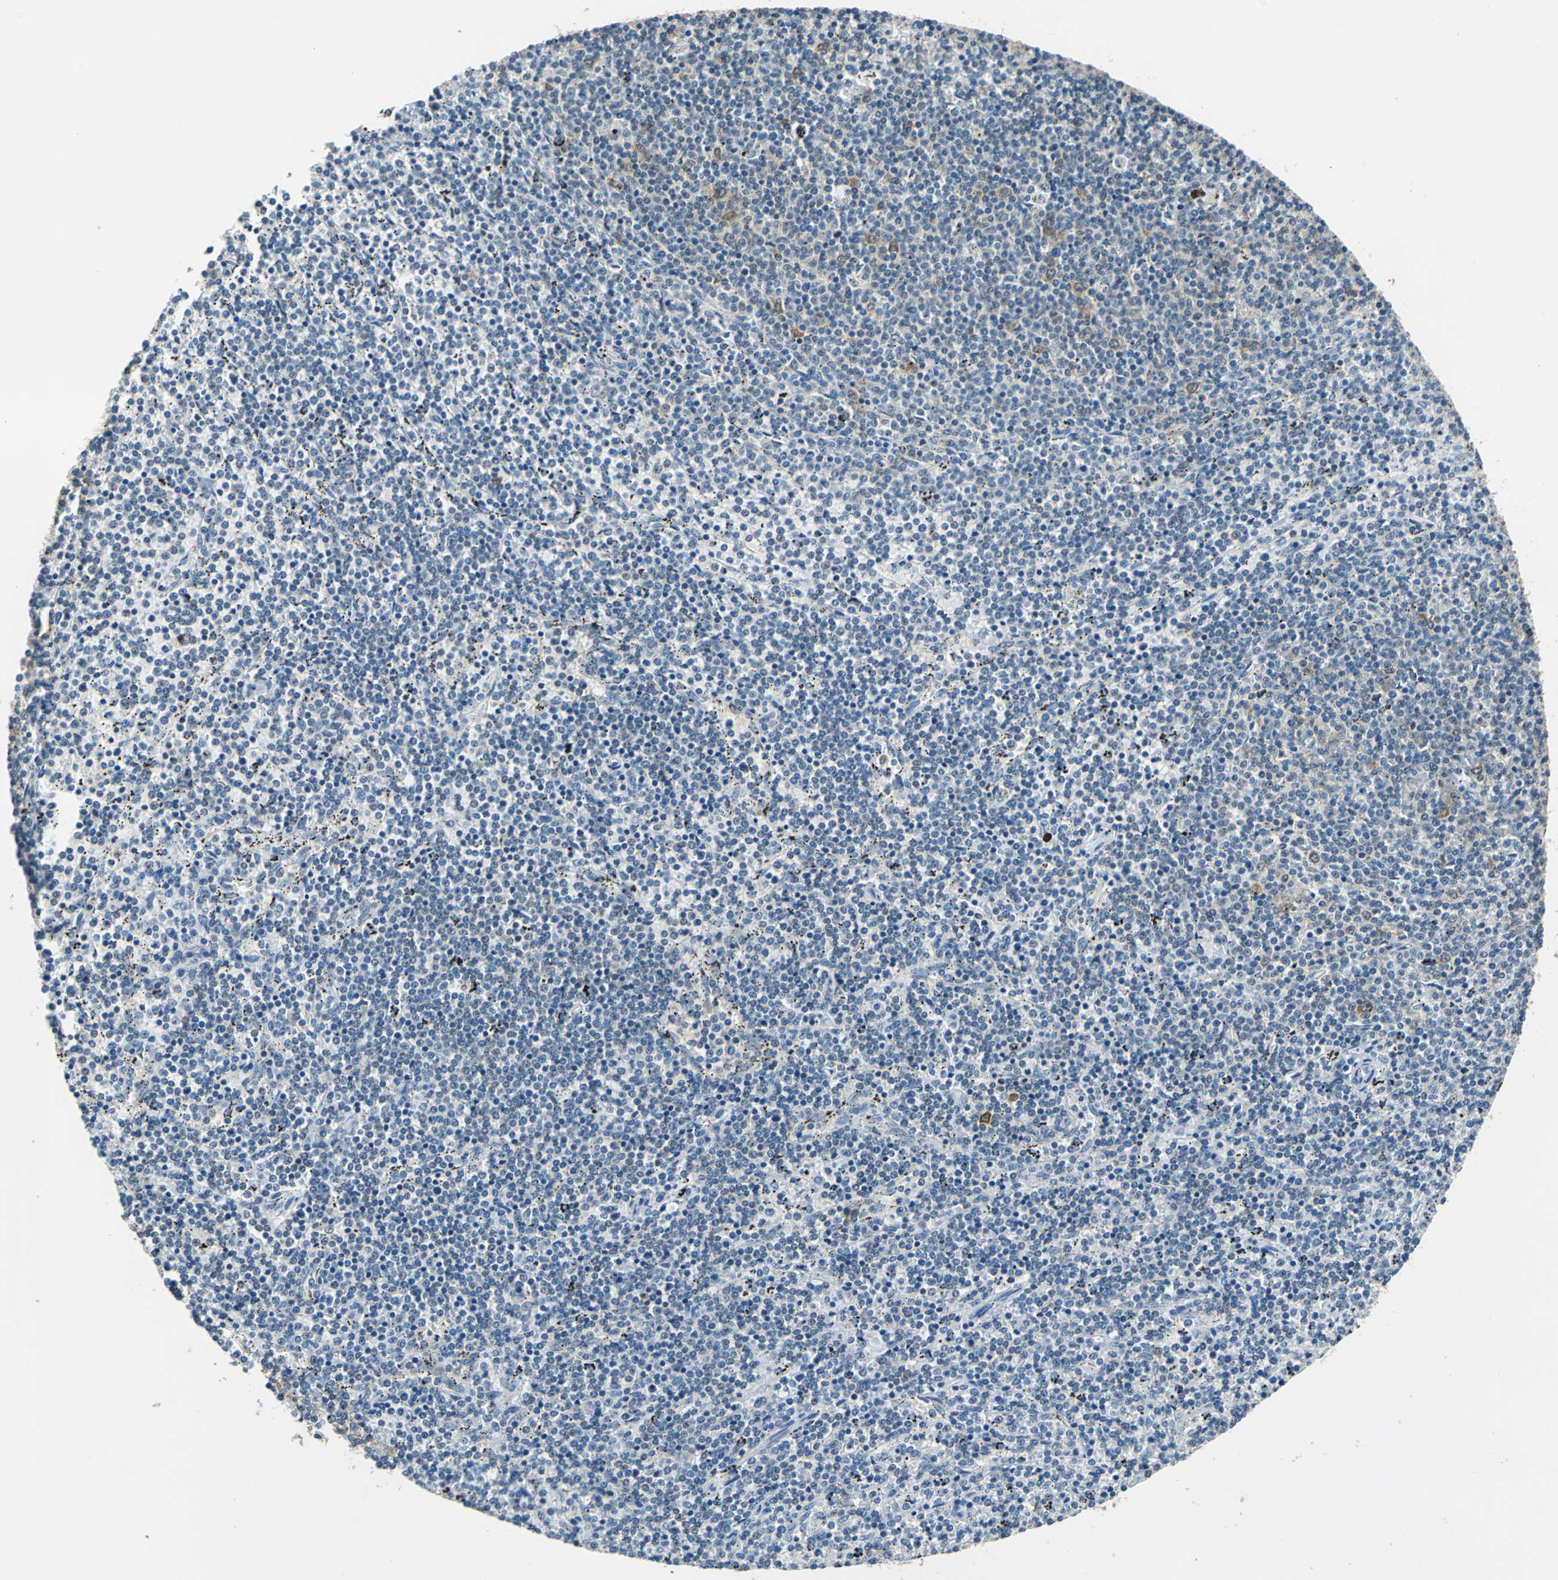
{"staining": {"intensity": "weak", "quantity": "<25%", "location": "cytoplasmic/membranous"}, "tissue": "lymphoma", "cell_type": "Tumor cells", "image_type": "cancer", "snomed": [{"axis": "morphology", "description": "Malignant lymphoma, non-Hodgkin's type, Low grade"}, {"axis": "topography", "description": "Spleen"}], "caption": "The micrograph reveals no significant staining in tumor cells of lymphoma.", "gene": "FKBP4", "patient": {"sex": "female", "age": 50}}